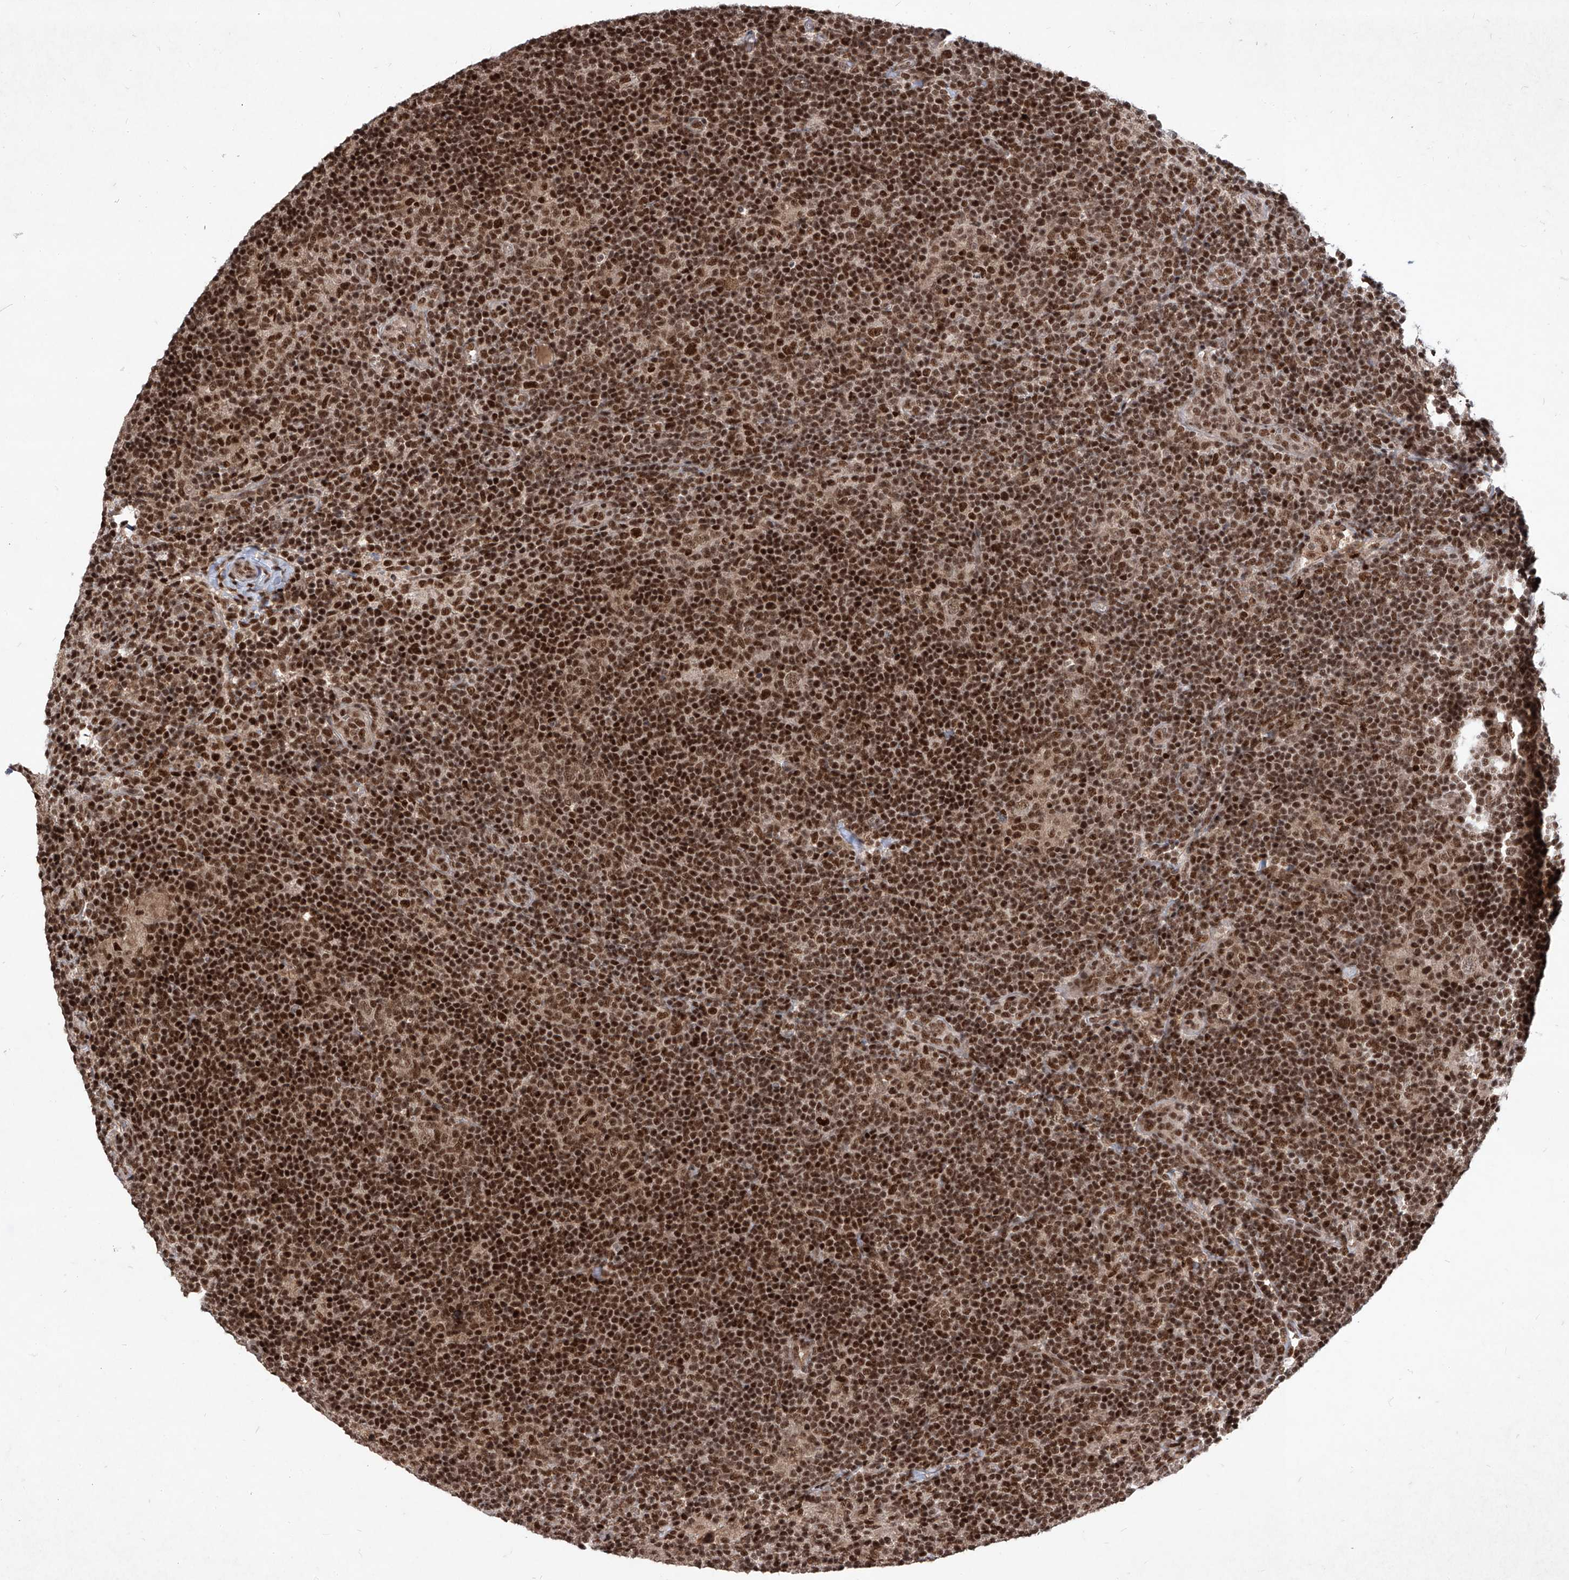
{"staining": {"intensity": "moderate", "quantity": ">75%", "location": "nuclear"}, "tissue": "lymphoma", "cell_type": "Tumor cells", "image_type": "cancer", "snomed": [{"axis": "morphology", "description": "Hodgkin's disease, NOS"}, {"axis": "topography", "description": "Lymph node"}], "caption": "Immunohistochemistry (DAB) staining of human Hodgkin's disease exhibits moderate nuclear protein positivity in approximately >75% of tumor cells.", "gene": "IRF2", "patient": {"sex": "female", "age": 57}}